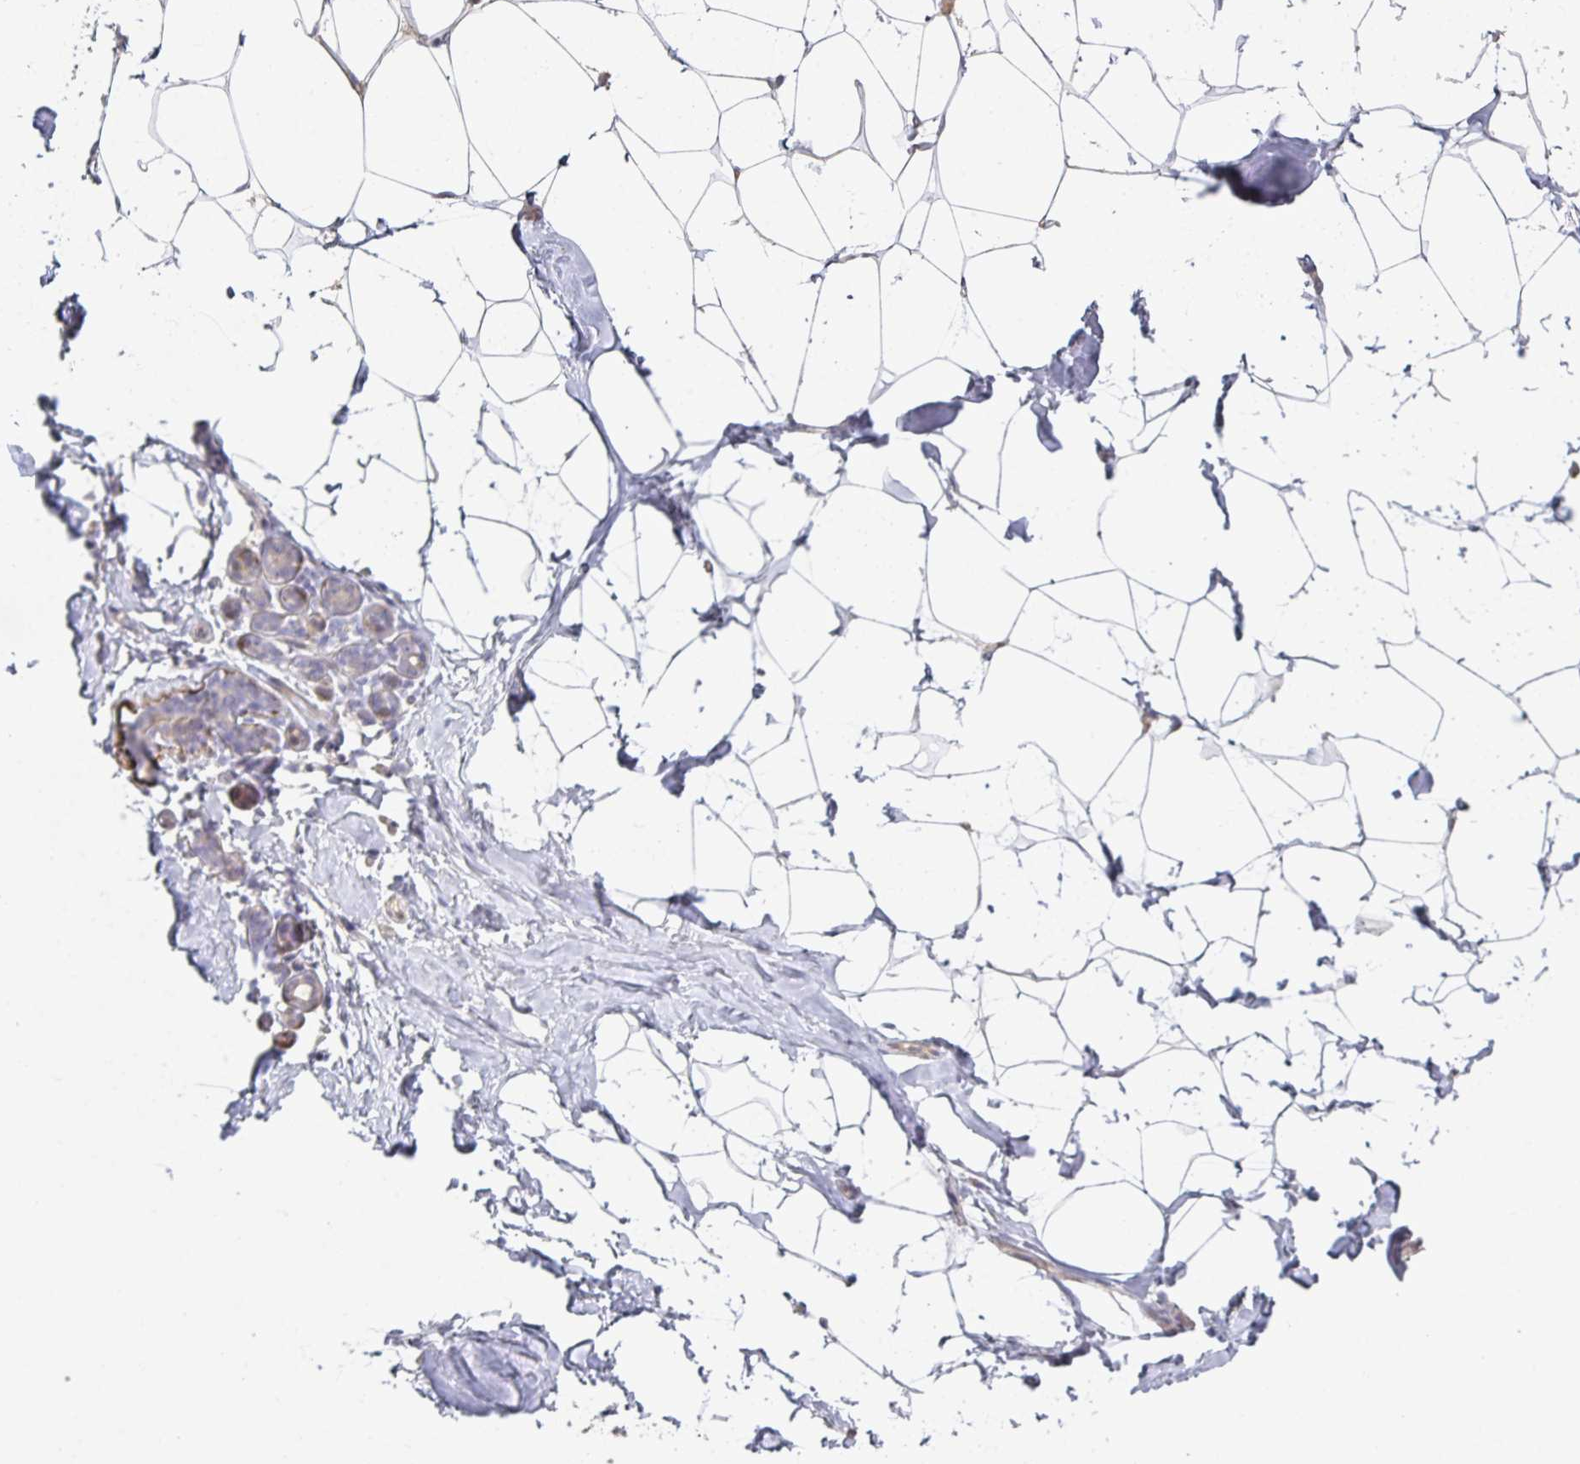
{"staining": {"intensity": "negative", "quantity": "none", "location": "none"}, "tissue": "breast", "cell_type": "Adipocytes", "image_type": "normal", "snomed": [{"axis": "morphology", "description": "Normal tissue, NOS"}, {"axis": "topography", "description": "Breast"}], "caption": "This is a histopathology image of immunohistochemistry staining of benign breast, which shows no staining in adipocytes. (DAB IHC, high magnification).", "gene": "A1CF", "patient": {"sex": "female", "age": 32}}